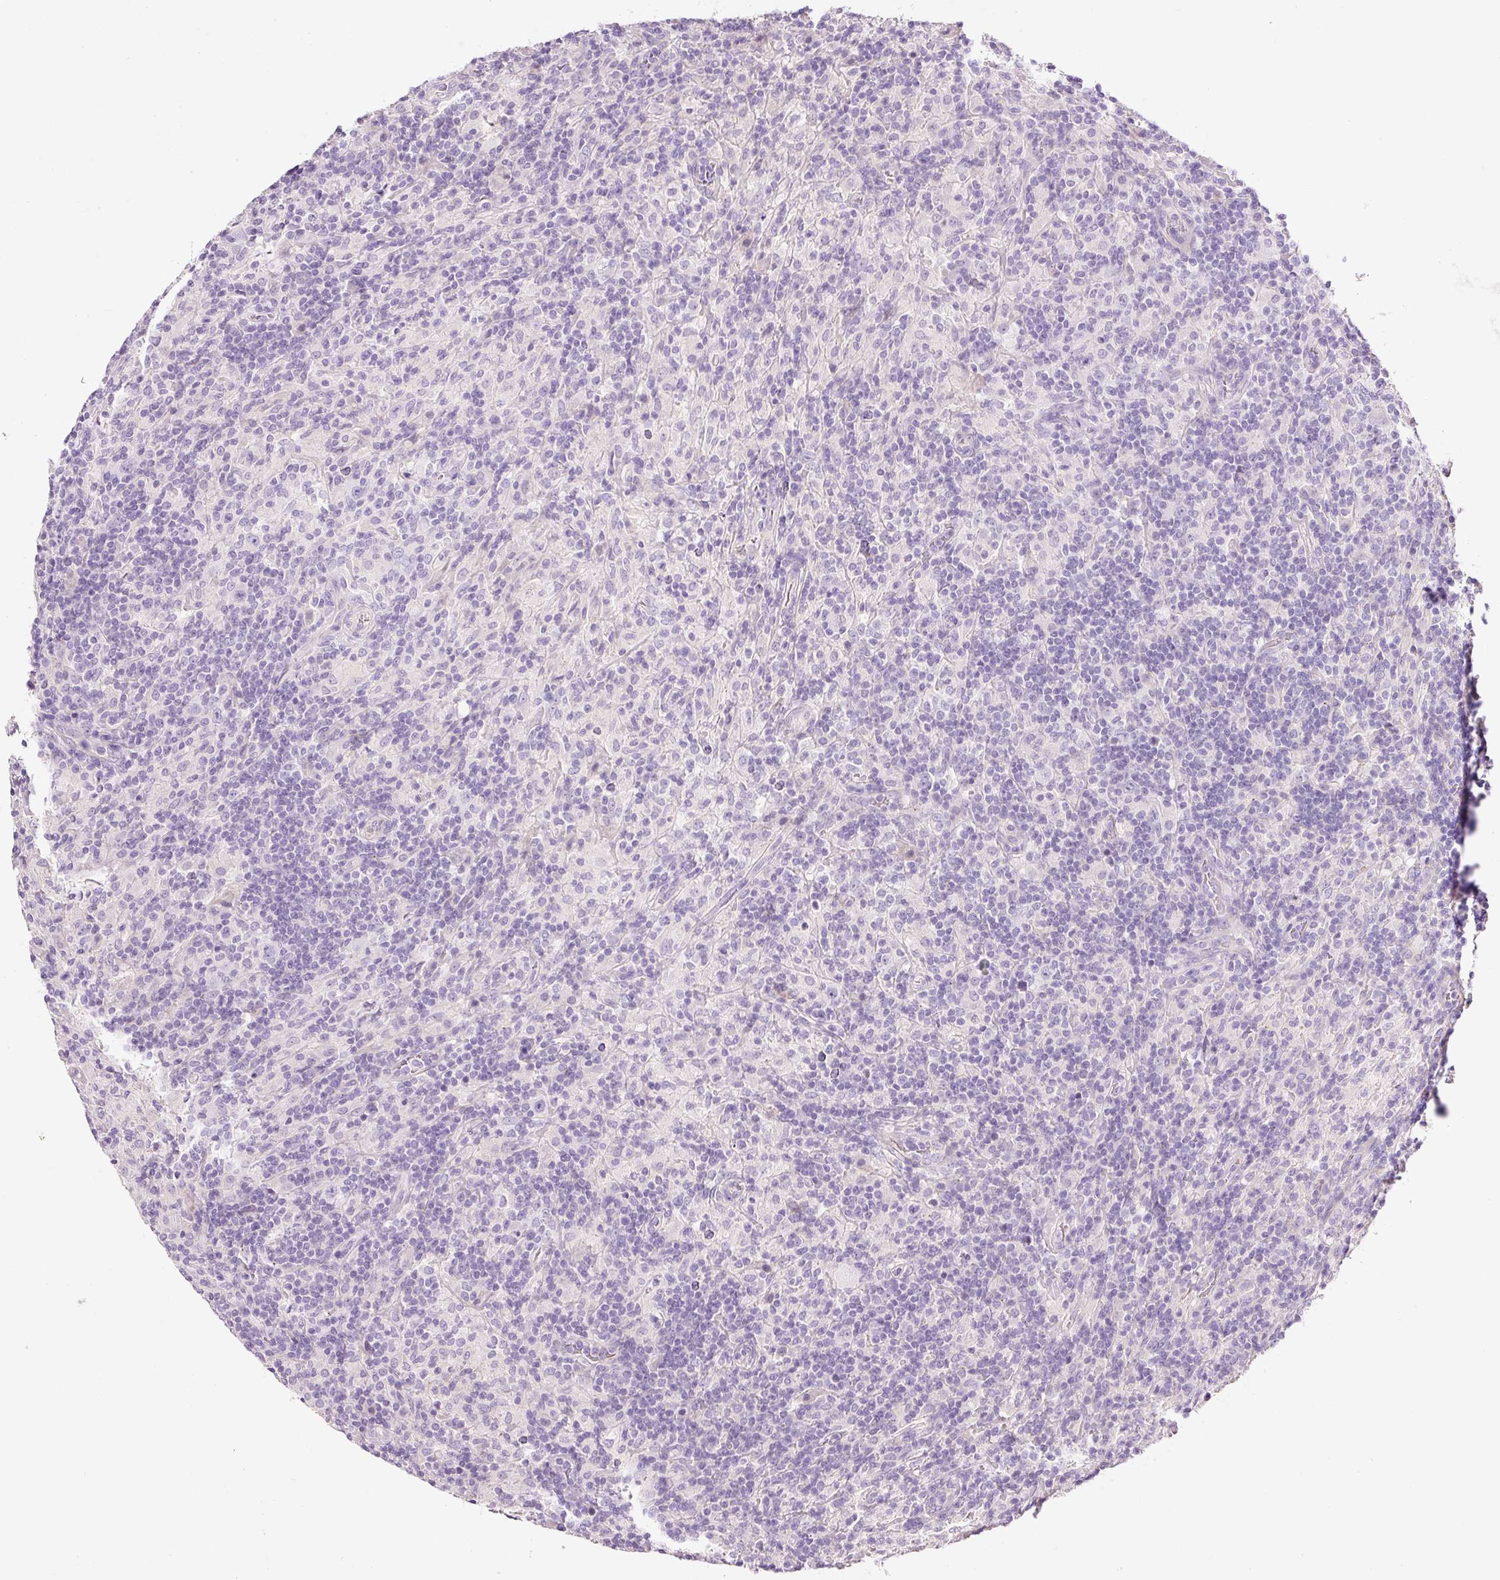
{"staining": {"intensity": "negative", "quantity": "none", "location": "none"}, "tissue": "lymphoma", "cell_type": "Tumor cells", "image_type": "cancer", "snomed": [{"axis": "morphology", "description": "Hodgkin's disease, NOS"}, {"axis": "topography", "description": "Lymph node"}], "caption": "A high-resolution photomicrograph shows IHC staining of lymphoma, which demonstrates no significant staining in tumor cells.", "gene": "SOS2", "patient": {"sex": "male", "age": 70}}